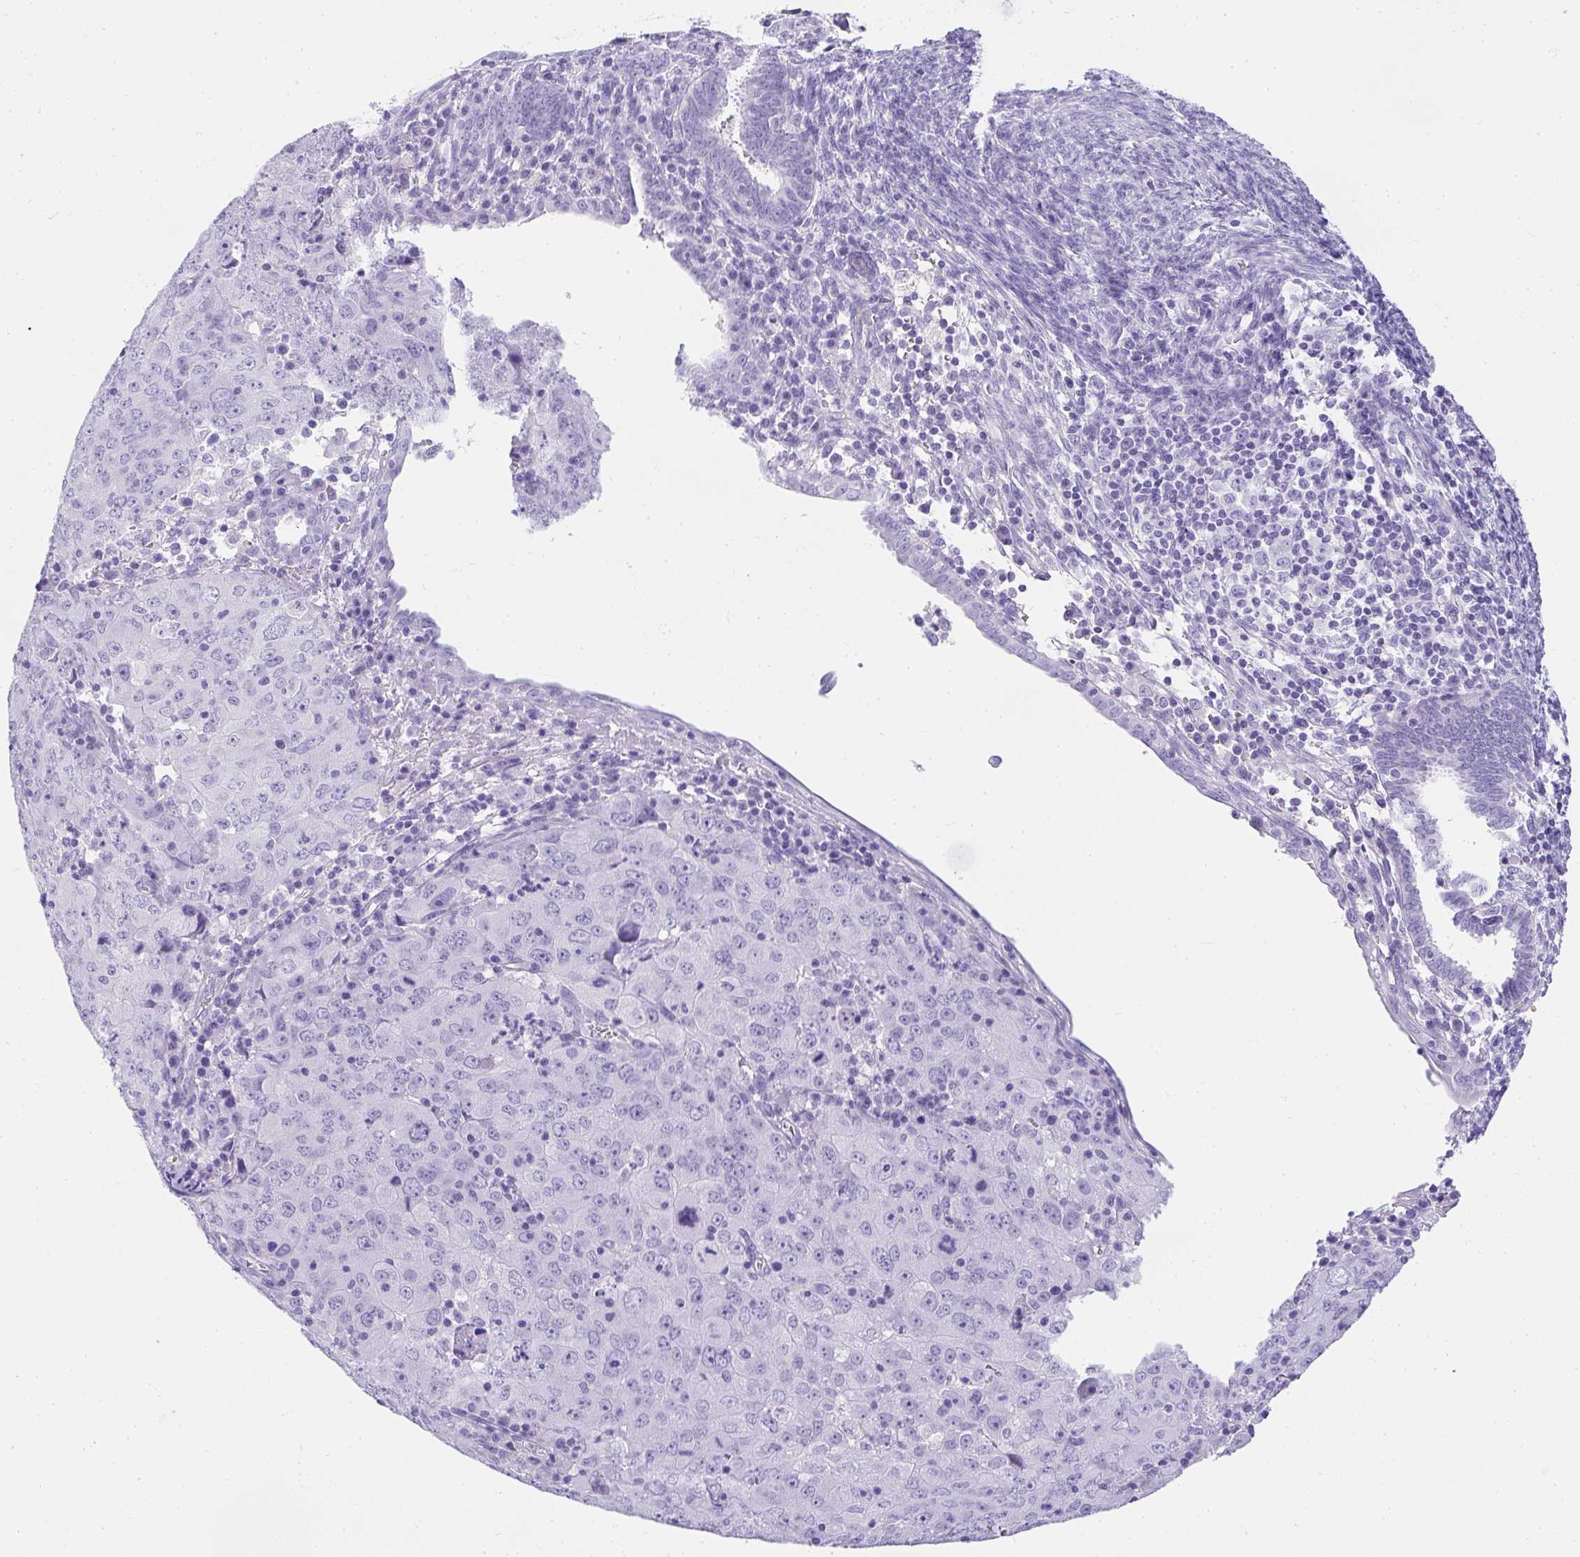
{"staining": {"intensity": "negative", "quantity": "none", "location": "none"}, "tissue": "cervical cancer", "cell_type": "Tumor cells", "image_type": "cancer", "snomed": [{"axis": "morphology", "description": "Adenocarcinoma, NOS"}, {"axis": "topography", "description": "Cervix"}], "caption": "The image exhibits no significant positivity in tumor cells of cervical cancer.", "gene": "AVIL", "patient": {"sex": "female", "age": 56}}